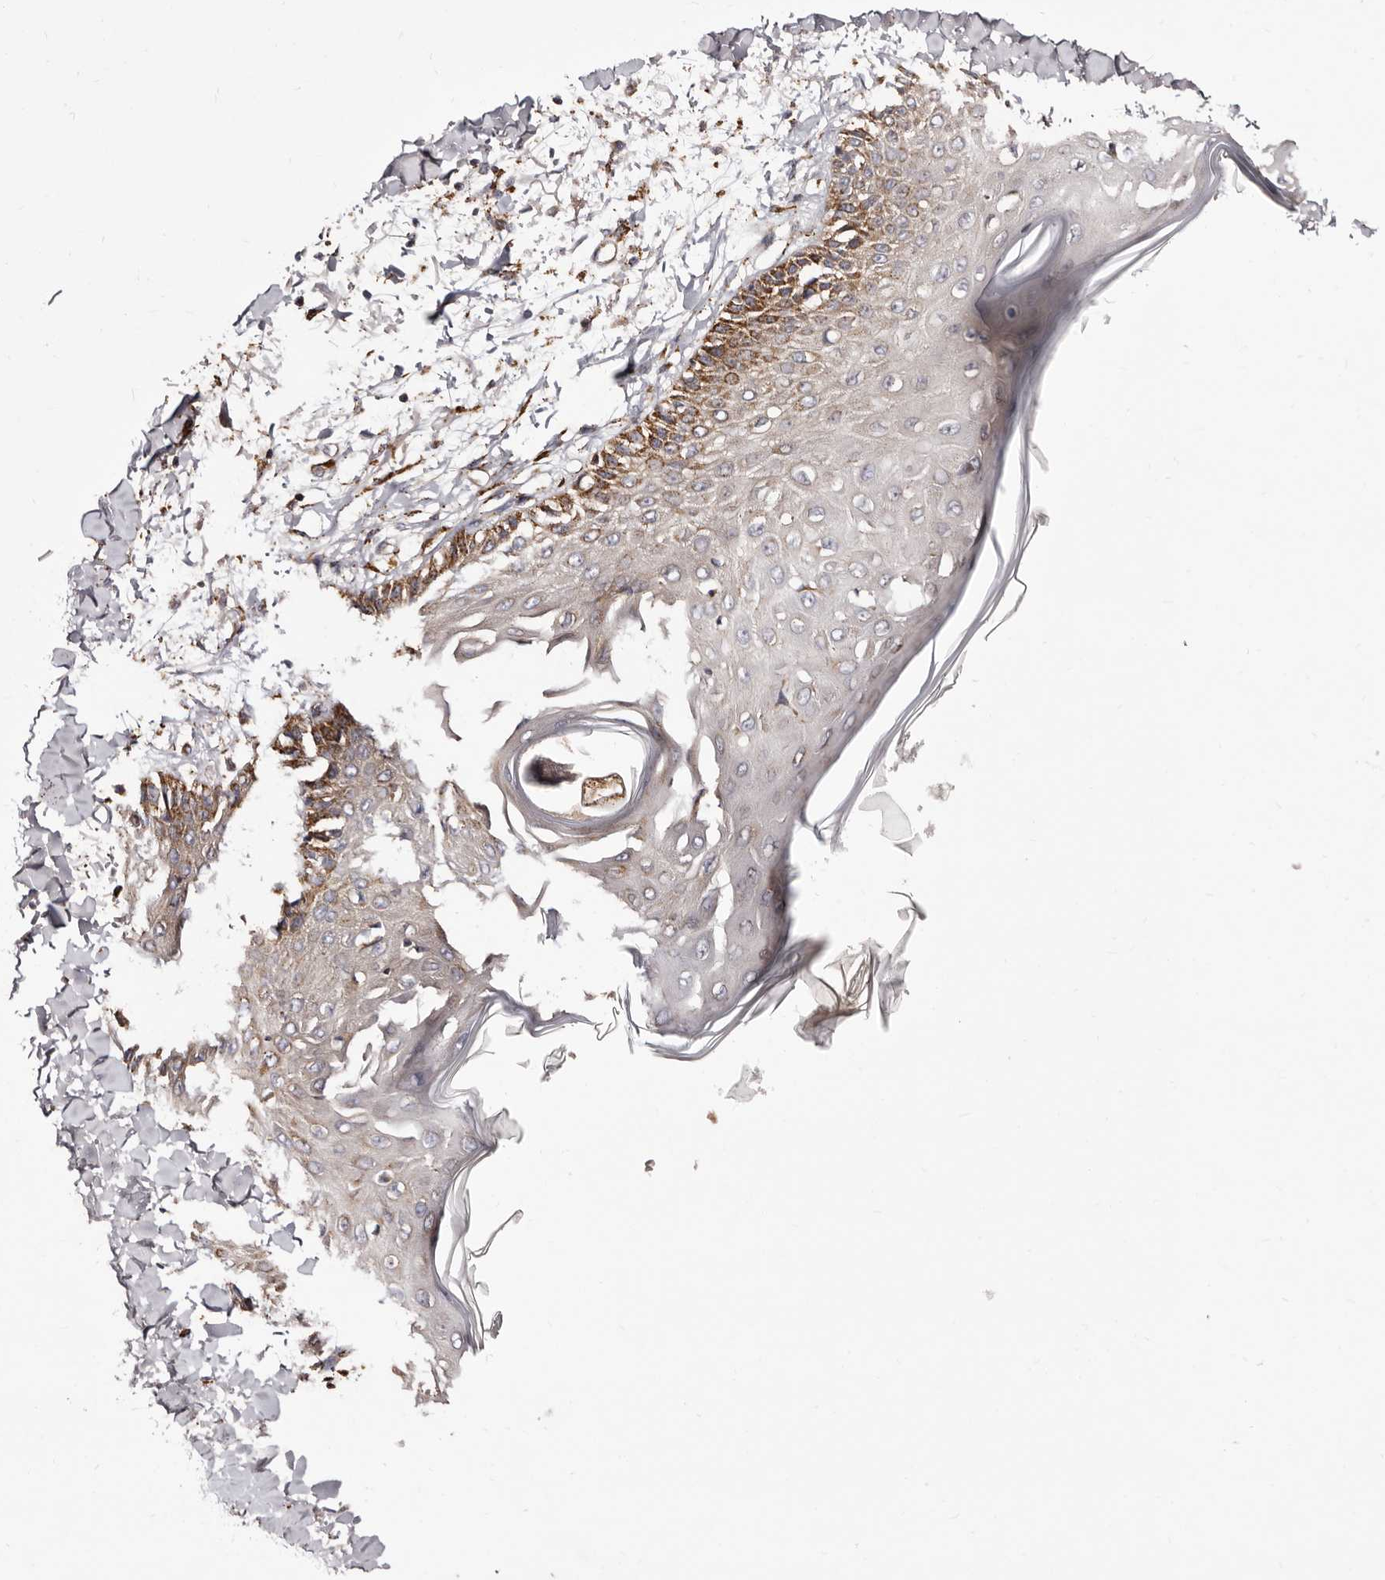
{"staining": {"intensity": "moderate", "quantity": ">75%", "location": "cytoplasmic/membranous"}, "tissue": "skin", "cell_type": "Fibroblasts", "image_type": "normal", "snomed": [{"axis": "morphology", "description": "Normal tissue, NOS"}, {"axis": "morphology", "description": "Squamous cell carcinoma, NOS"}, {"axis": "topography", "description": "Skin"}, {"axis": "topography", "description": "Peripheral nerve tissue"}], "caption": "Skin was stained to show a protein in brown. There is medium levels of moderate cytoplasmic/membranous positivity in about >75% of fibroblasts.", "gene": "LUZP1", "patient": {"sex": "male", "age": 83}}